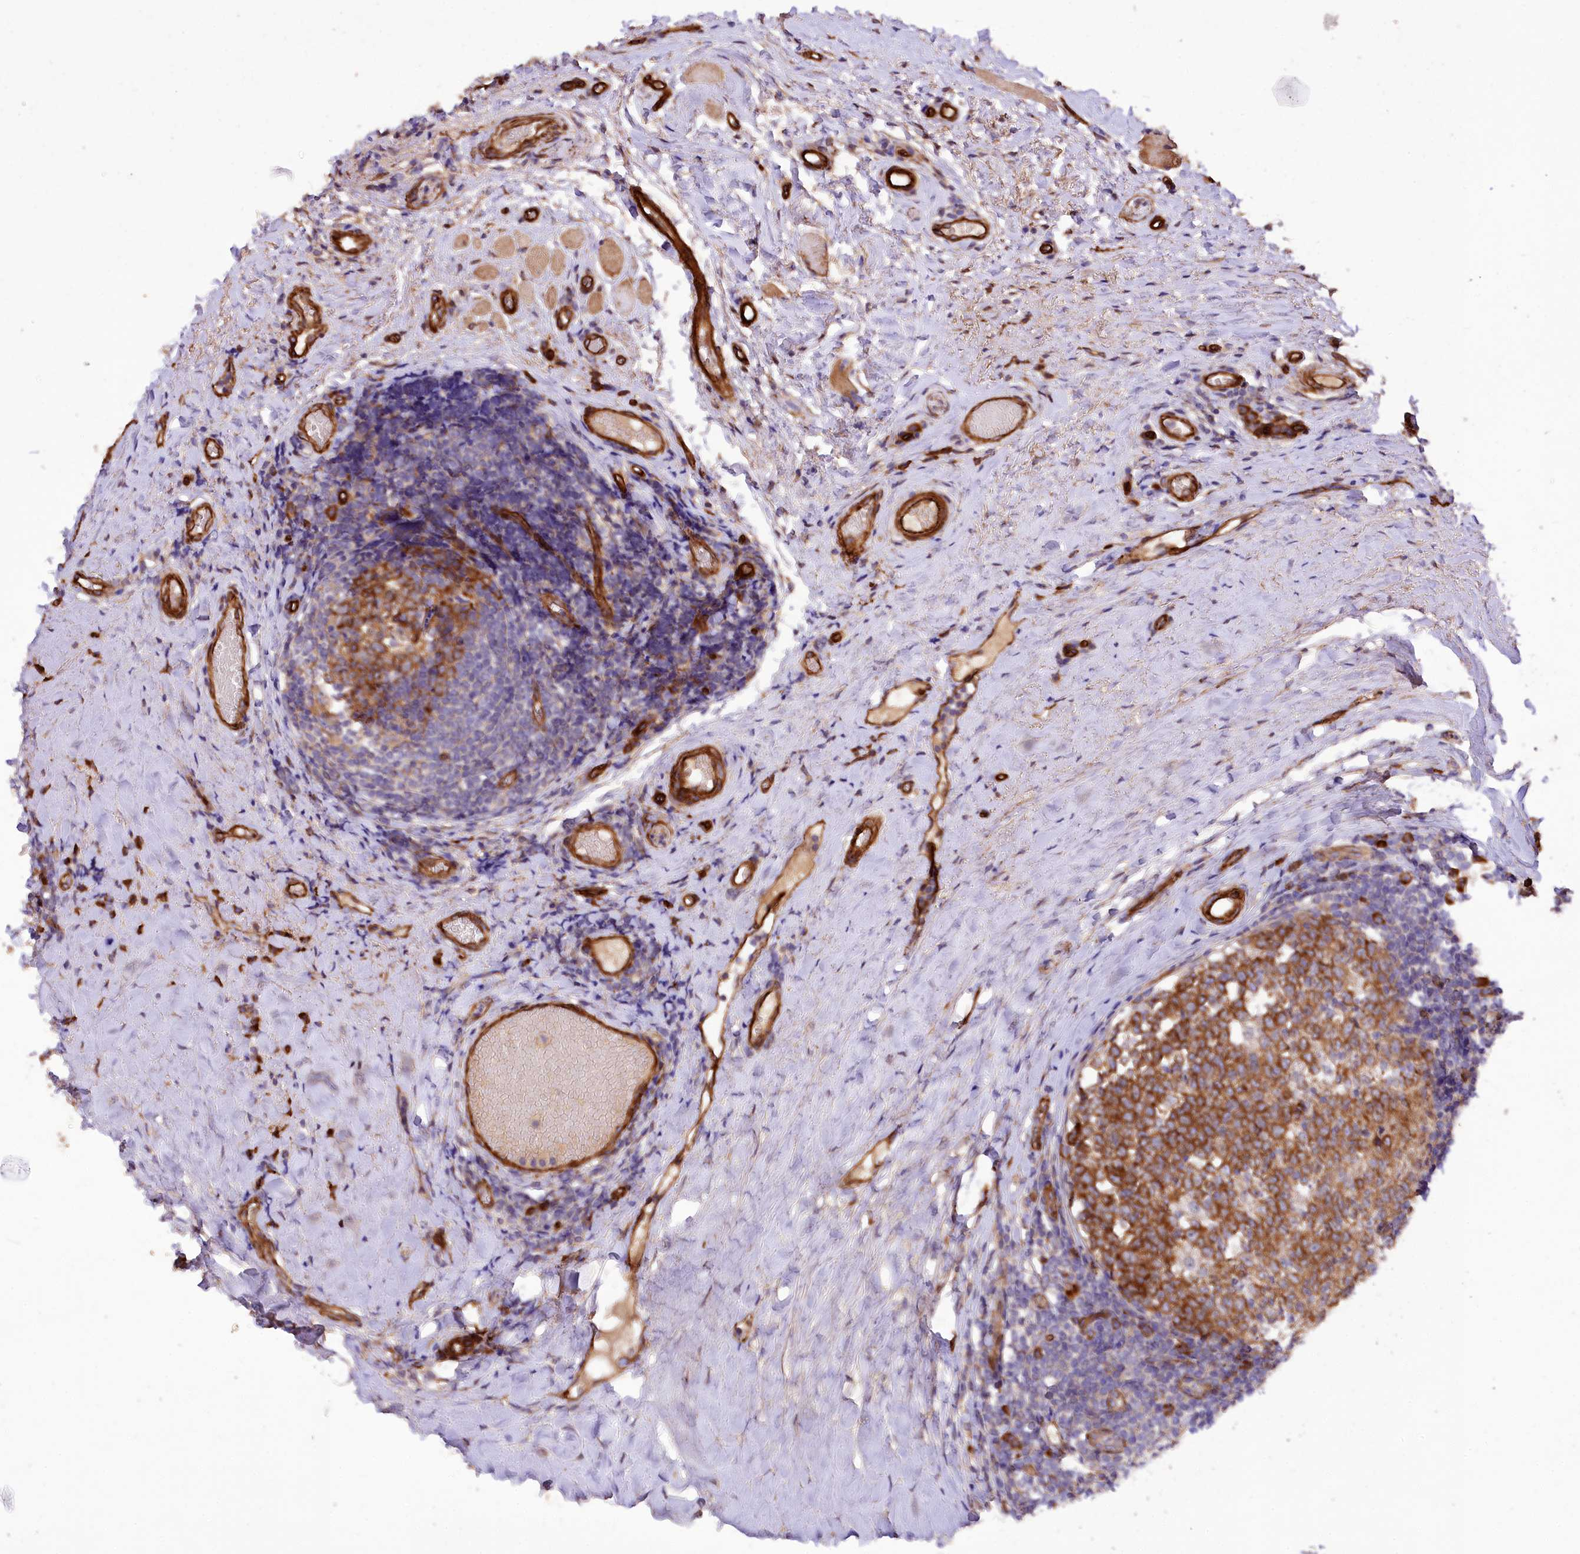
{"staining": {"intensity": "strong", "quantity": ">75%", "location": "cytoplasmic/membranous"}, "tissue": "tonsil", "cell_type": "Germinal center cells", "image_type": "normal", "snomed": [{"axis": "morphology", "description": "Normal tissue, NOS"}, {"axis": "topography", "description": "Tonsil"}], "caption": "The micrograph displays staining of normal tonsil, revealing strong cytoplasmic/membranous protein positivity (brown color) within germinal center cells.", "gene": "SPATS2", "patient": {"sex": "female", "age": 19}}